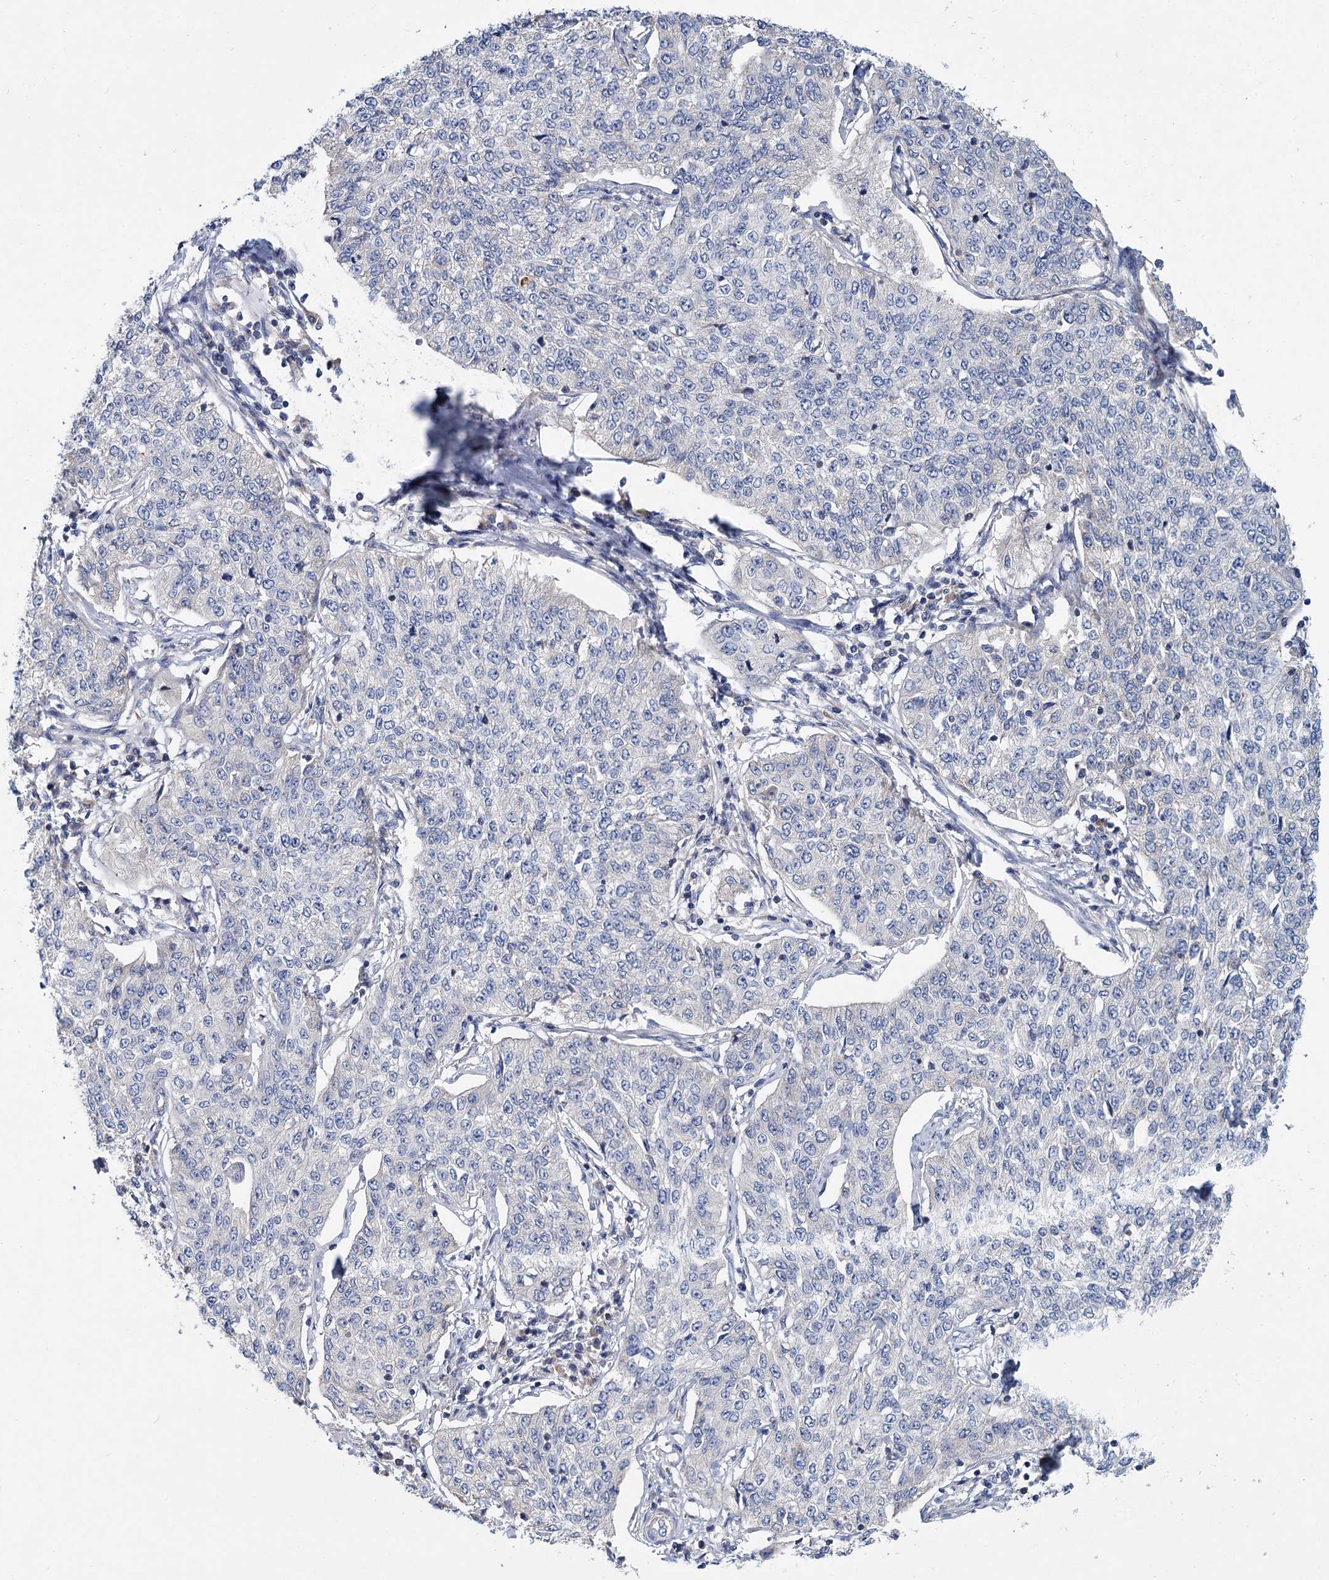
{"staining": {"intensity": "negative", "quantity": "none", "location": "none"}, "tissue": "cervical cancer", "cell_type": "Tumor cells", "image_type": "cancer", "snomed": [{"axis": "morphology", "description": "Squamous cell carcinoma, NOS"}, {"axis": "topography", "description": "Cervix"}], "caption": "This histopathology image is of cervical cancer stained with immunohistochemistry to label a protein in brown with the nuclei are counter-stained blue. There is no staining in tumor cells. (DAB (3,3'-diaminobenzidine) IHC visualized using brightfield microscopy, high magnification).", "gene": "ANKRD16", "patient": {"sex": "female", "age": 35}}